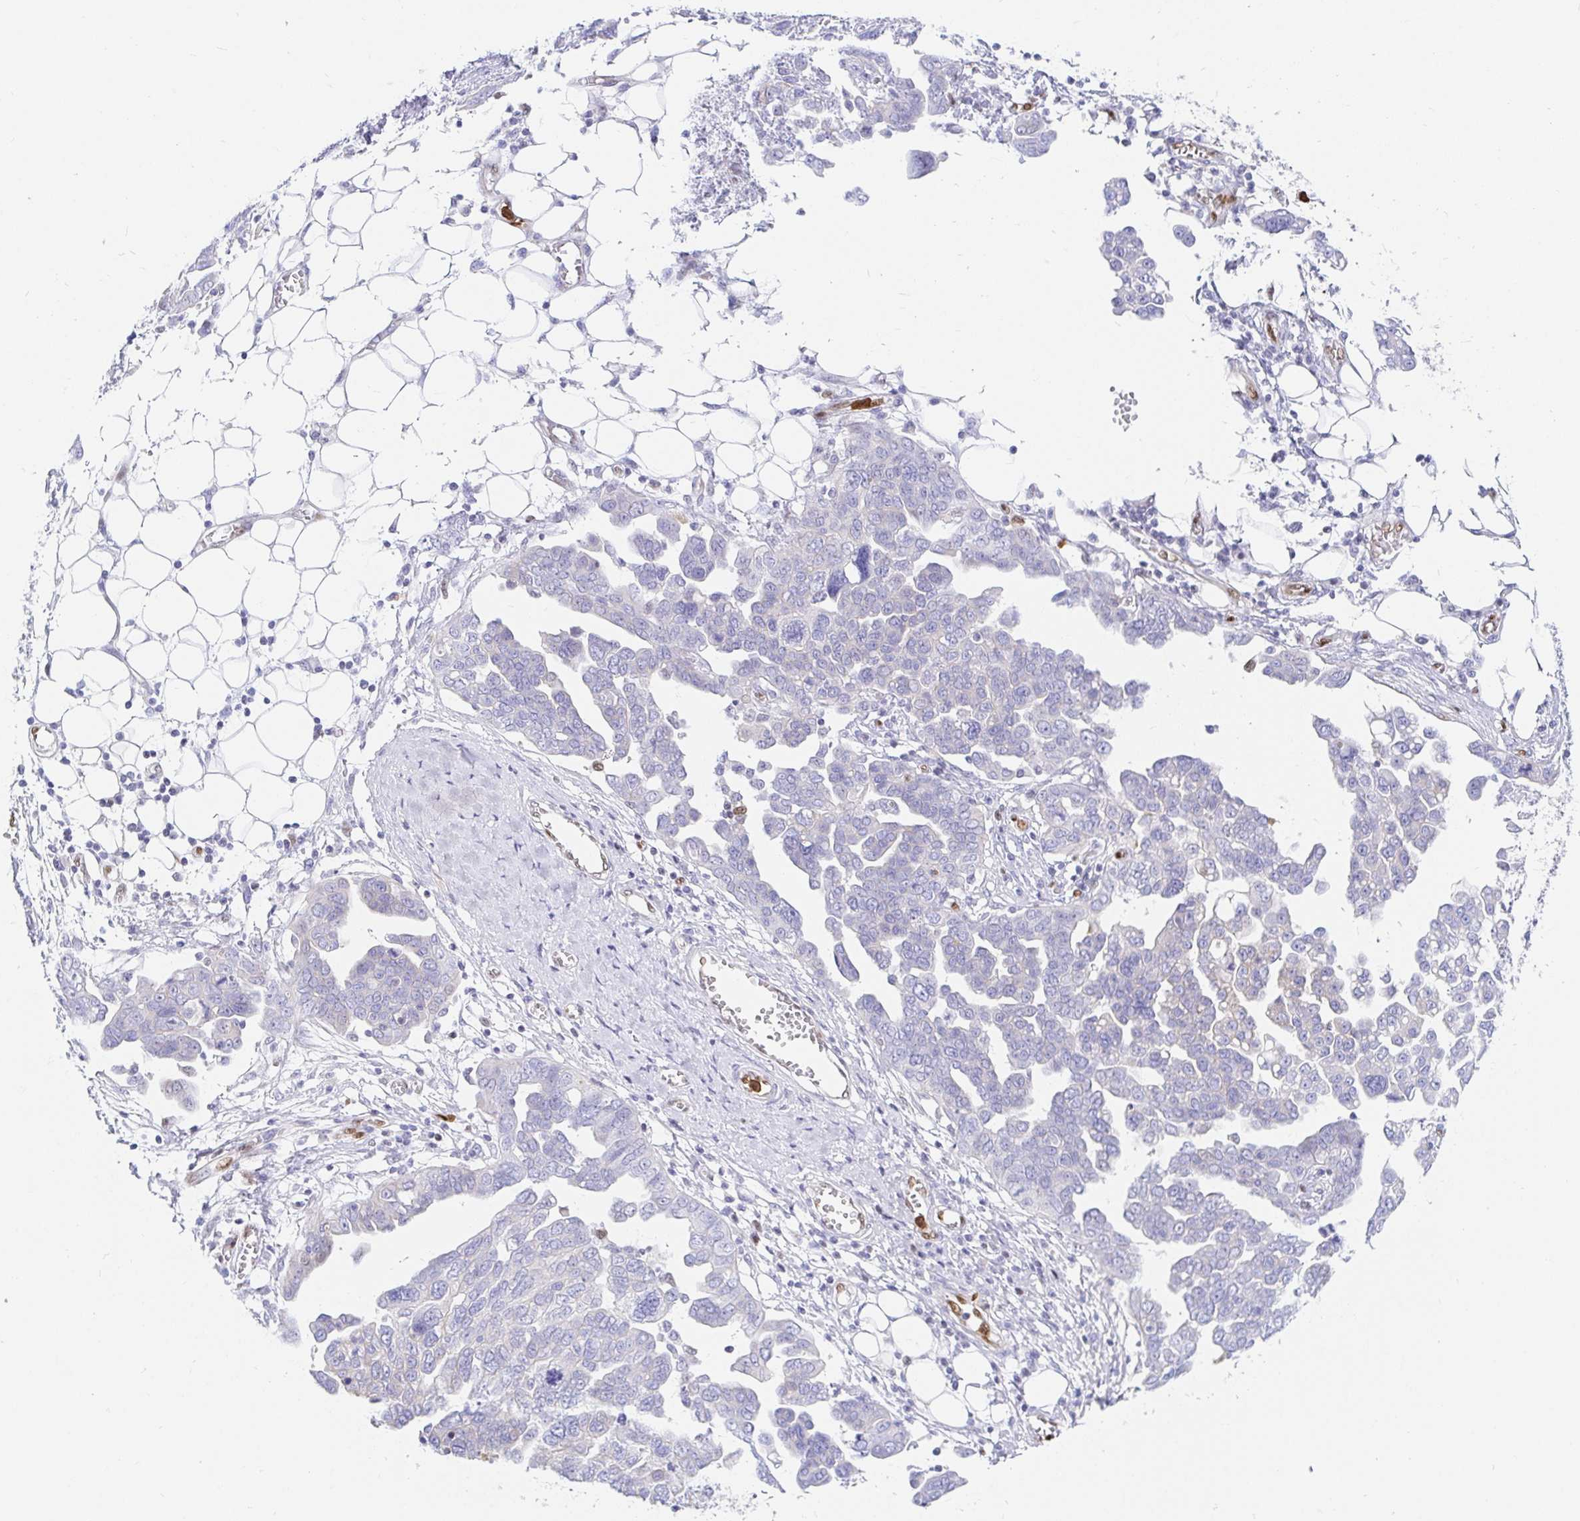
{"staining": {"intensity": "negative", "quantity": "none", "location": "none"}, "tissue": "ovarian cancer", "cell_type": "Tumor cells", "image_type": "cancer", "snomed": [{"axis": "morphology", "description": "Cystadenocarcinoma, serous, NOS"}, {"axis": "topography", "description": "Ovary"}], "caption": "Tumor cells are negative for brown protein staining in ovarian serous cystadenocarcinoma.", "gene": "HINFP", "patient": {"sex": "female", "age": 59}}